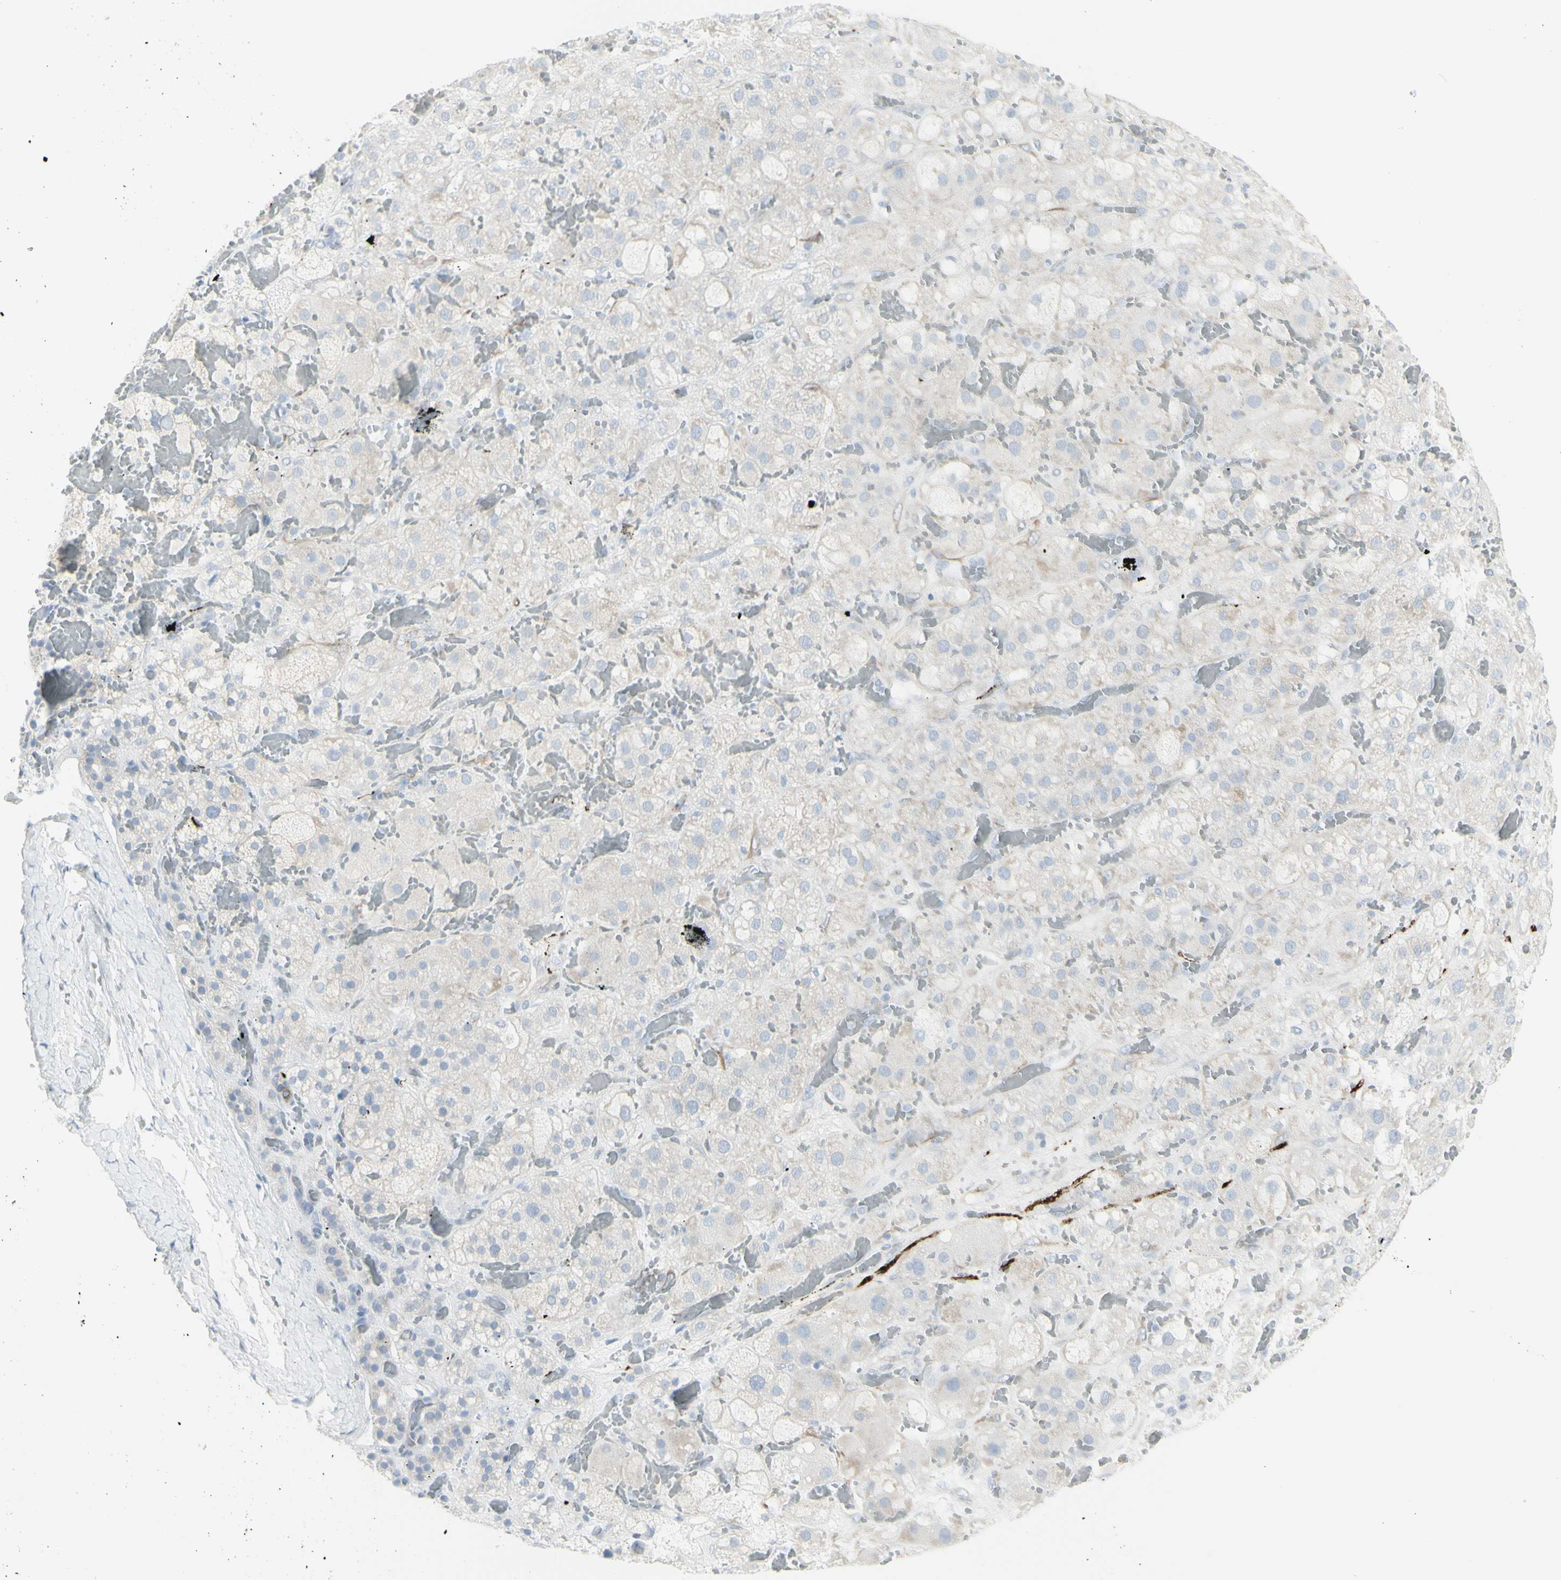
{"staining": {"intensity": "moderate", "quantity": "<25%", "location": "cytoplasmic/membranous"}, "tissue": "adrenal gland", "cell_type": "Glandular cells", "image_type": "normal", "snomed": [{"axis": "morphology", "description": "Normal tissue, NOS"}, {"axis": "topography", "description": "Adrenal gland"}], "caption": "A low amount of moderate cytoplasmic/membranous expression is seen in approximately <25% of glandular cells in benign adrenal gland. (brown staining indicates protein expression, while blue staining denotes nuclei).", "gene": "ENSG00000198211", "patient": {"sex": "female", "age": 47}}